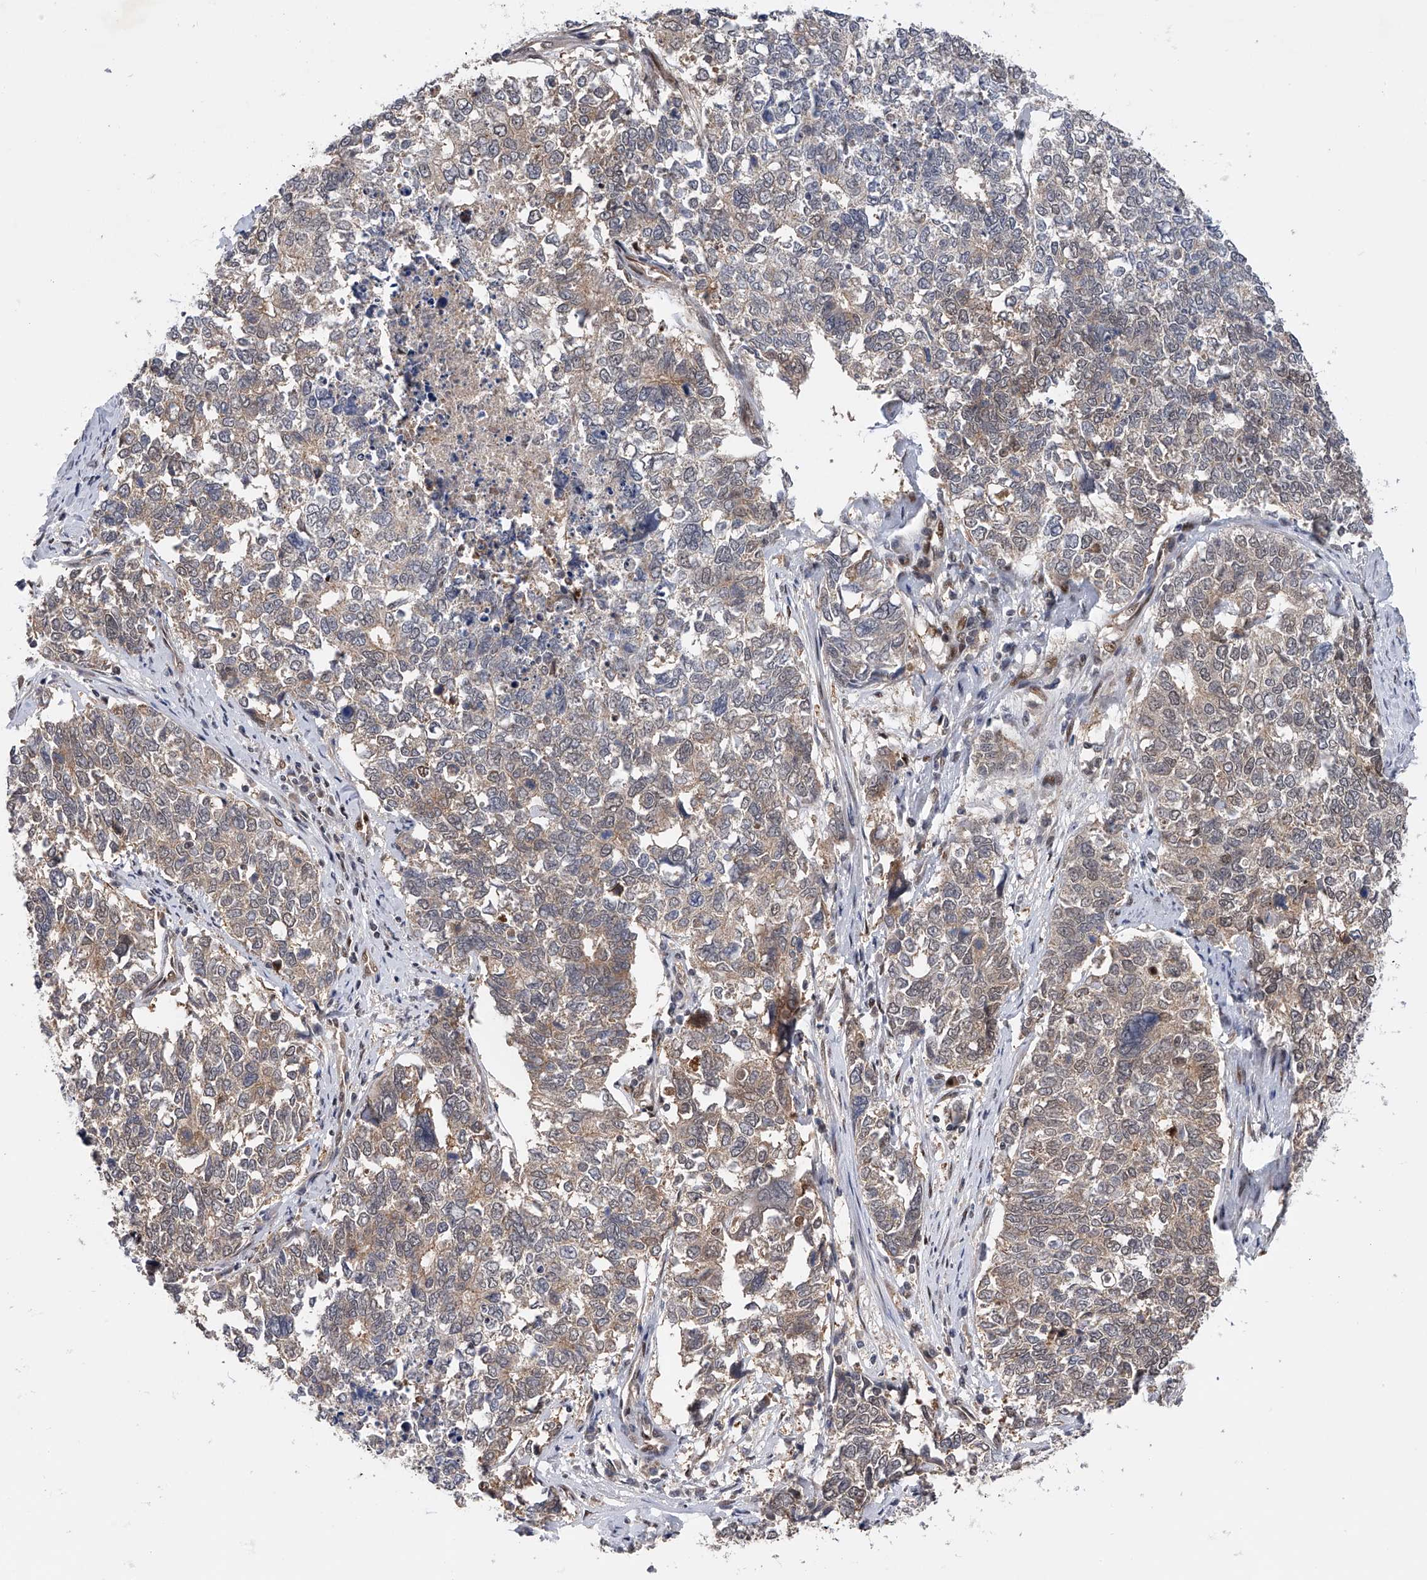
{"staining": {"intensity": "weak", "quantity": "<25%", "location": "cytoplasmic/membranous"}, "tissue": "cervical cancer", "cell_type": "Tumor cells", "image_type": "cancer", "snomed": [{"axis": "morphology", "description": "Squamous cell carcinoma, NOS"}, {"axis": "topography", "description": "Cervix"}], "caption": "Cervical squamous cell carcinoma stained for a protein using IHC displays no positivity tumor cells.", "gene": "RWDD2A", "patient": {"sex": "female", "age": 63}}